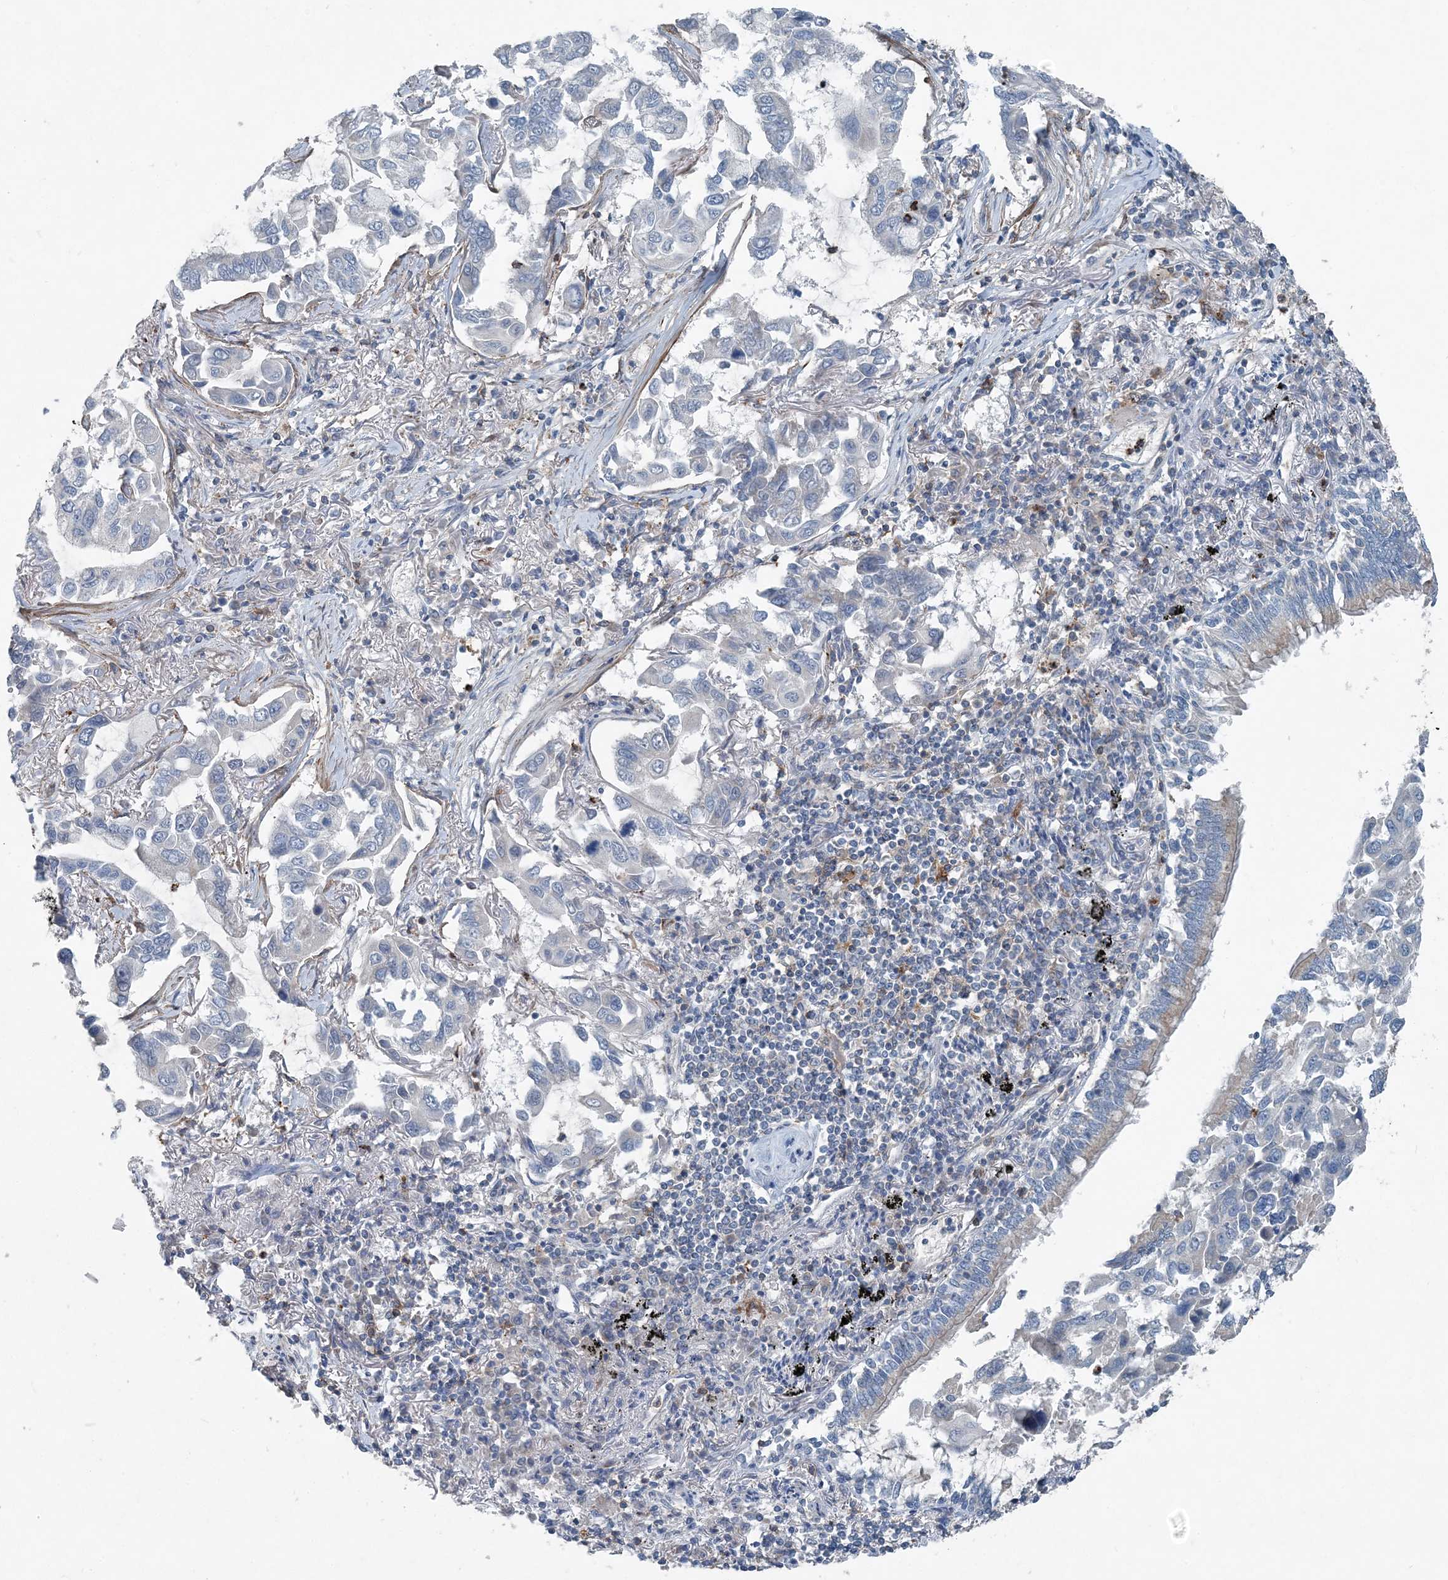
{"staining": {"intensity": "negative", "quantity": "none", "location": "none"}, "tissue": "lung cancer", "cell_type": "Tumor cells", "image_type": "cancer", "snomed": [{"axis": "morphology", "description": "Adenocarcinoma, NOS"}, {"axis": "topography", "description": "Lung"}], "caption": "Protein analysis of adenocarcinoma (lung) displays no significant expression in tumor cells. Nuclei are stained in blue.", "gene": "DGUOK", "patient": {"sex": "male", "age": 64}}